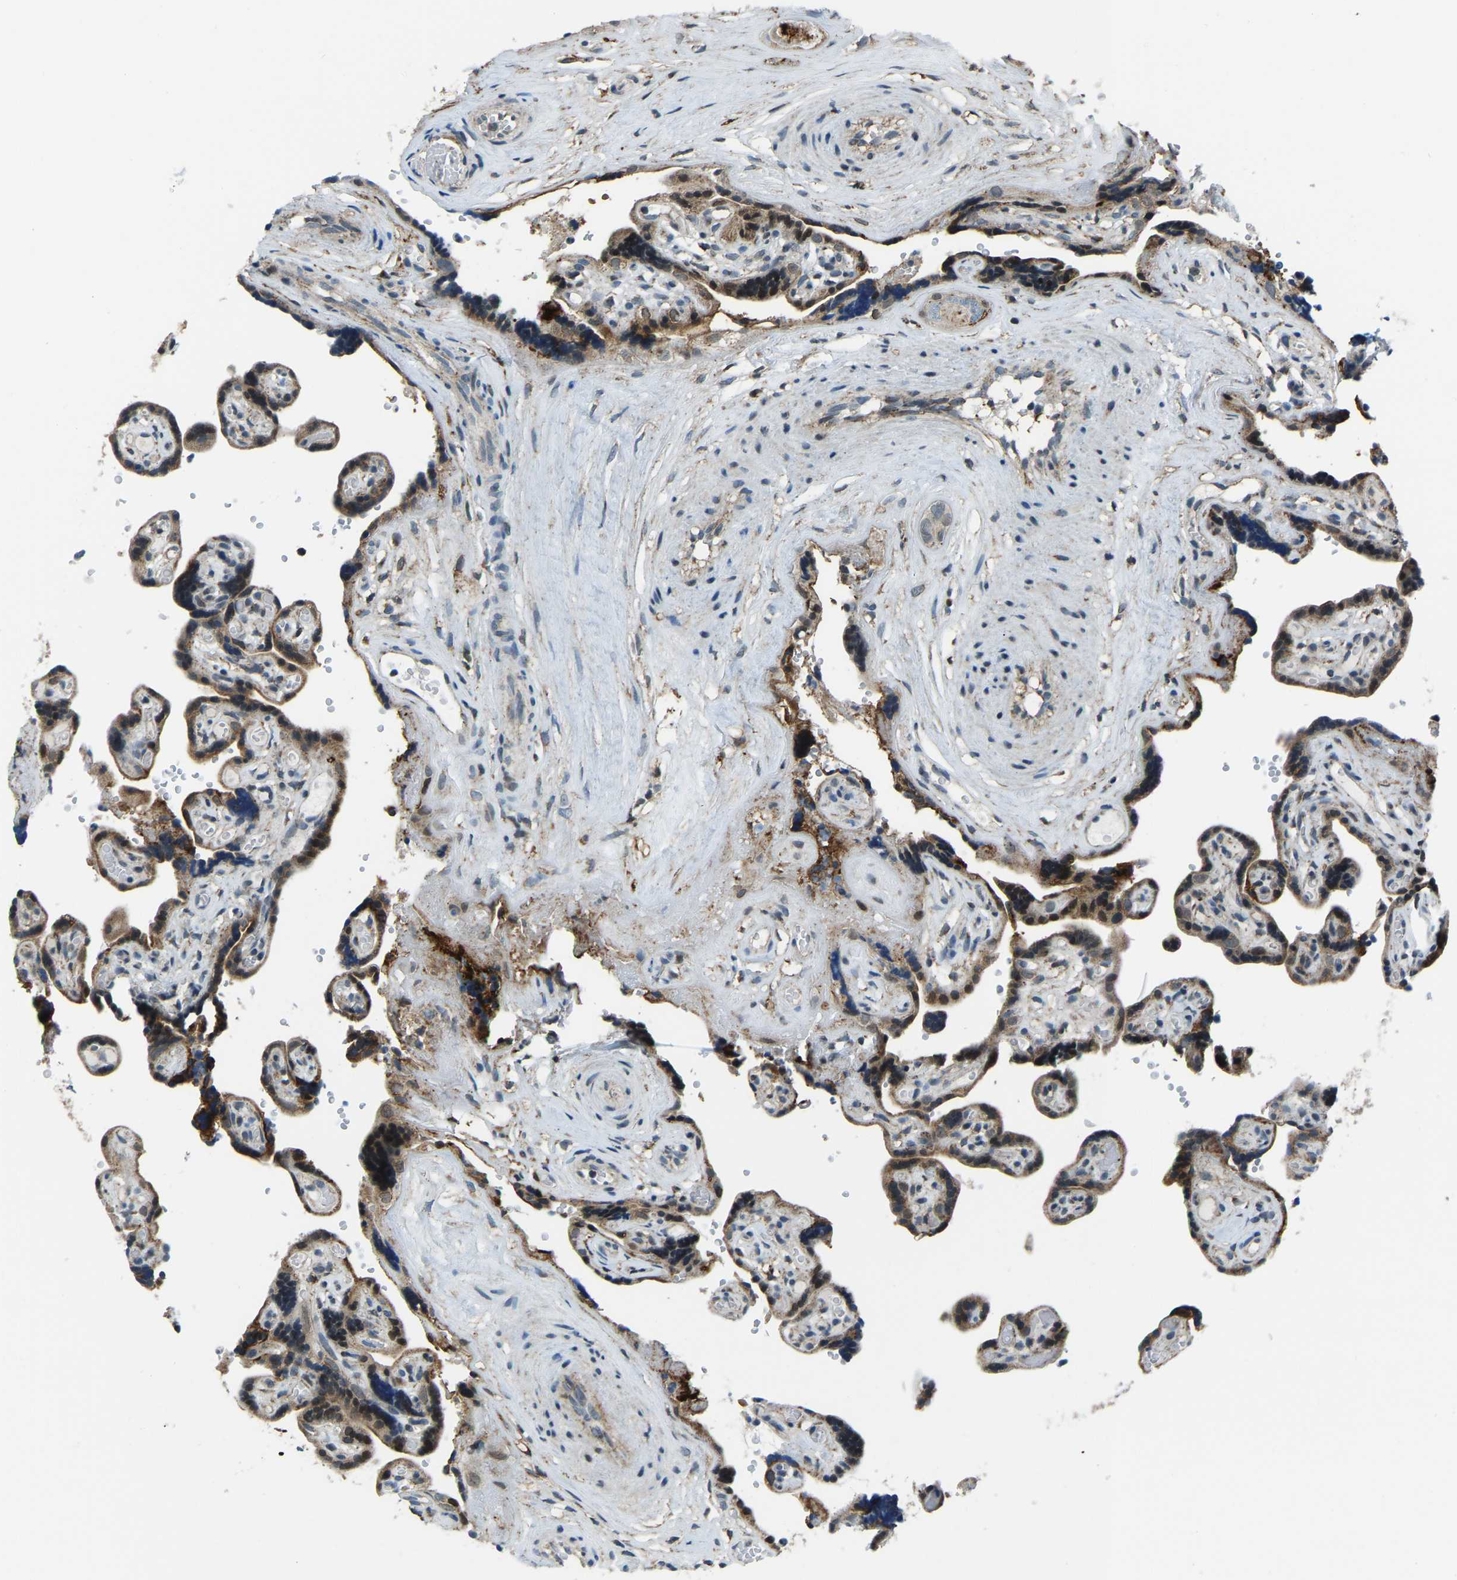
{"staining": {"intensity": "moderate", "quantity": ">75%", "location": "cytoplasmic/membranous"}, "tissue": "placenta", "cell_type": "Decidual cells", "image_type": "normal", "snomed": [{"axis": "morphology", "description": "Normal tissue, NOS"}, {"axis": "topography", "description": "Placenta"}], "caption": "Decidual cells demonstrate medium levels of moderate cytoplasmic/membranous positivity in about >75% of cells in unremarkable human placenta.", "gene": "RBM33", "patient": {"sex": "female", "age": 30}}